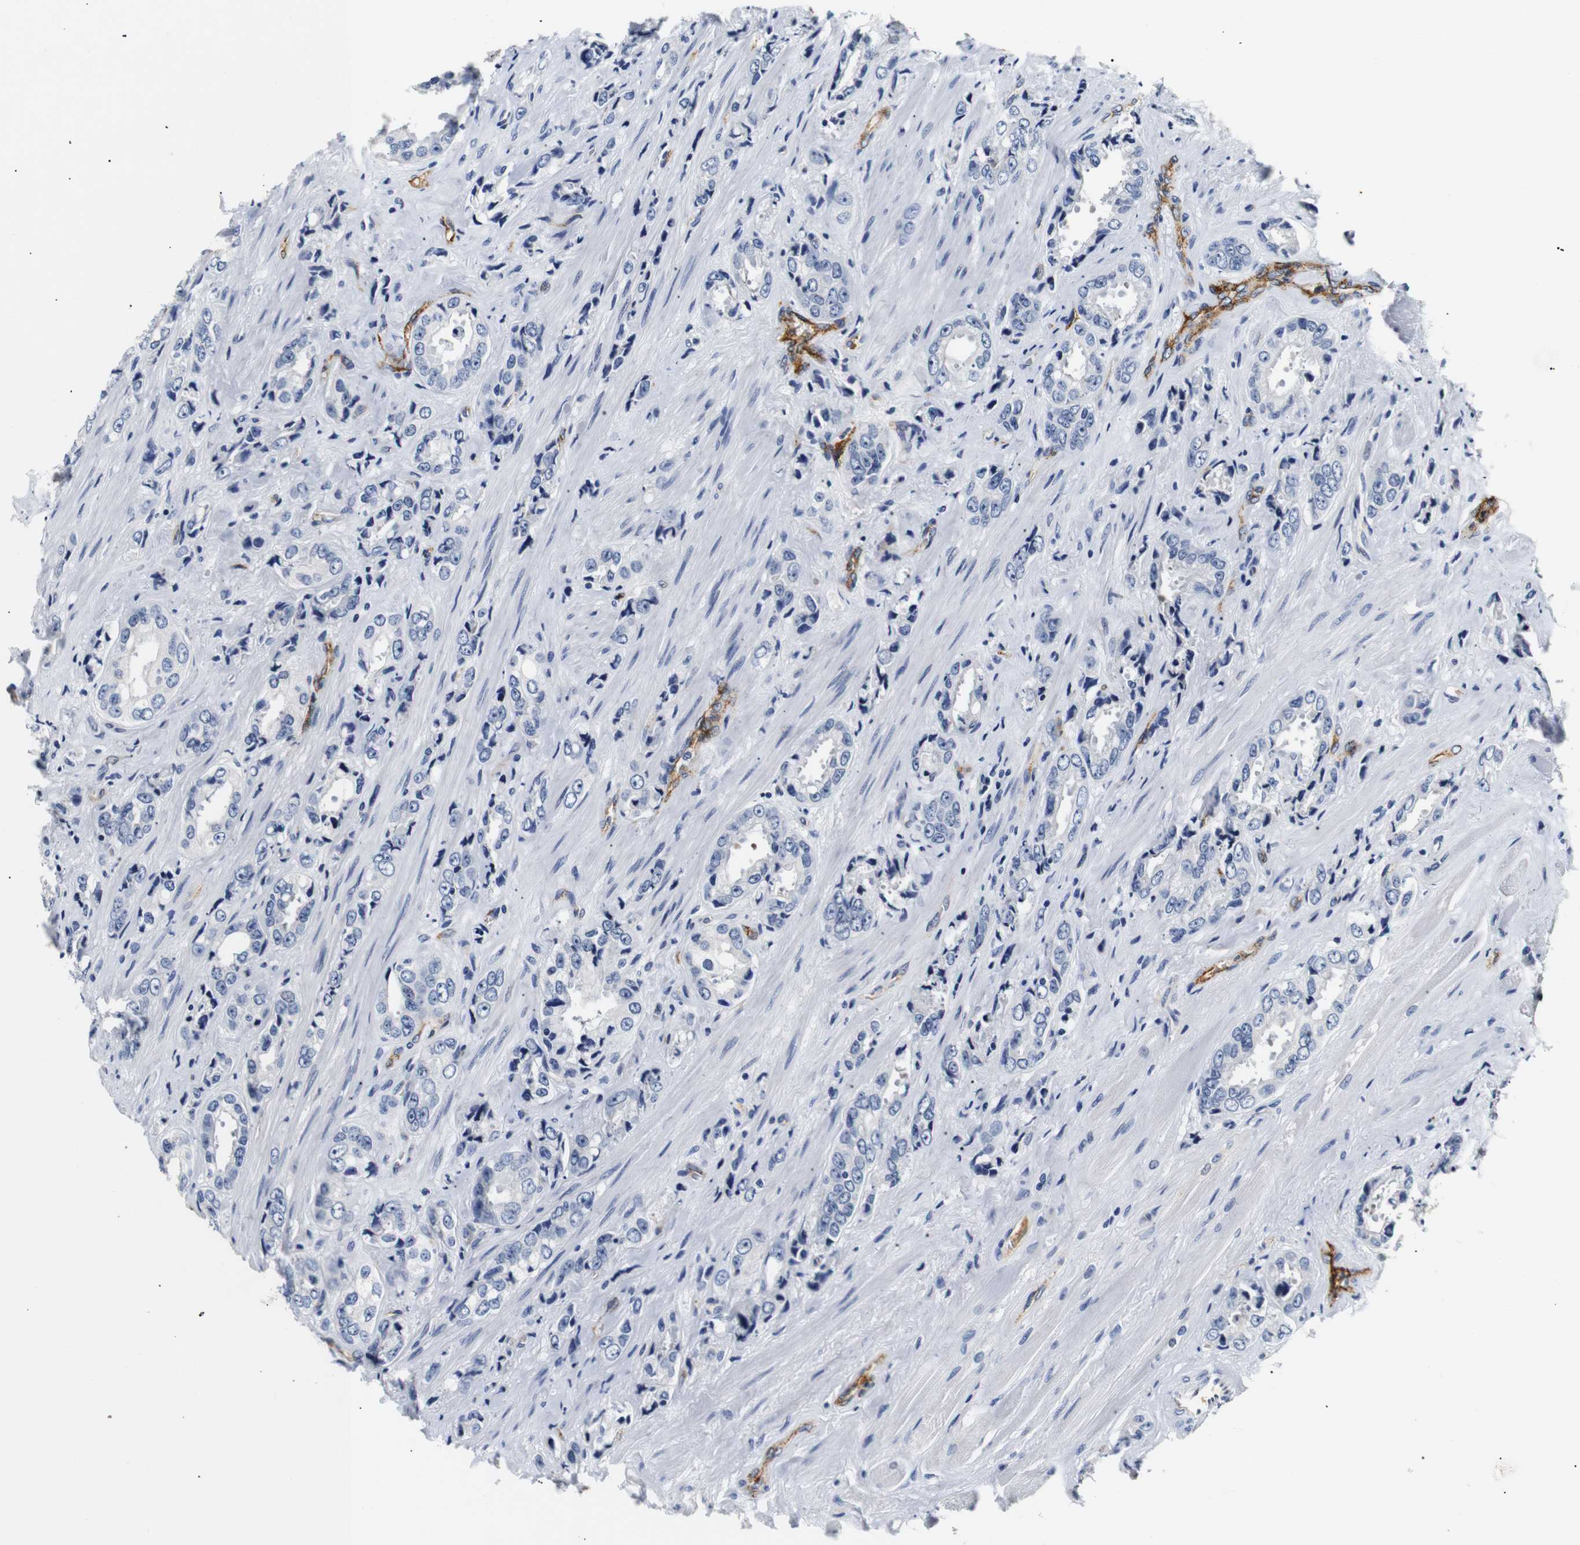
{"staining": {"intensity": "negative", "quantity": "none", "location": "none"}, "tissue": "prostate cancer", "cell_type": "Tumor cells", "image_type": "cancer", "snomed": [{"axis": "morphology", "description": "Adenocarcinoma, High grade"}, {"axis": "topography", "description": "Prostate"}], "caption": "IHC image of neoplastic tissue: prostate adenocarcinoma (high-grade) stained with DAB displays no significant protein expression in tumor cells.", "gene": "MUC4", "patient": {"sex": "male", "age": 61}}